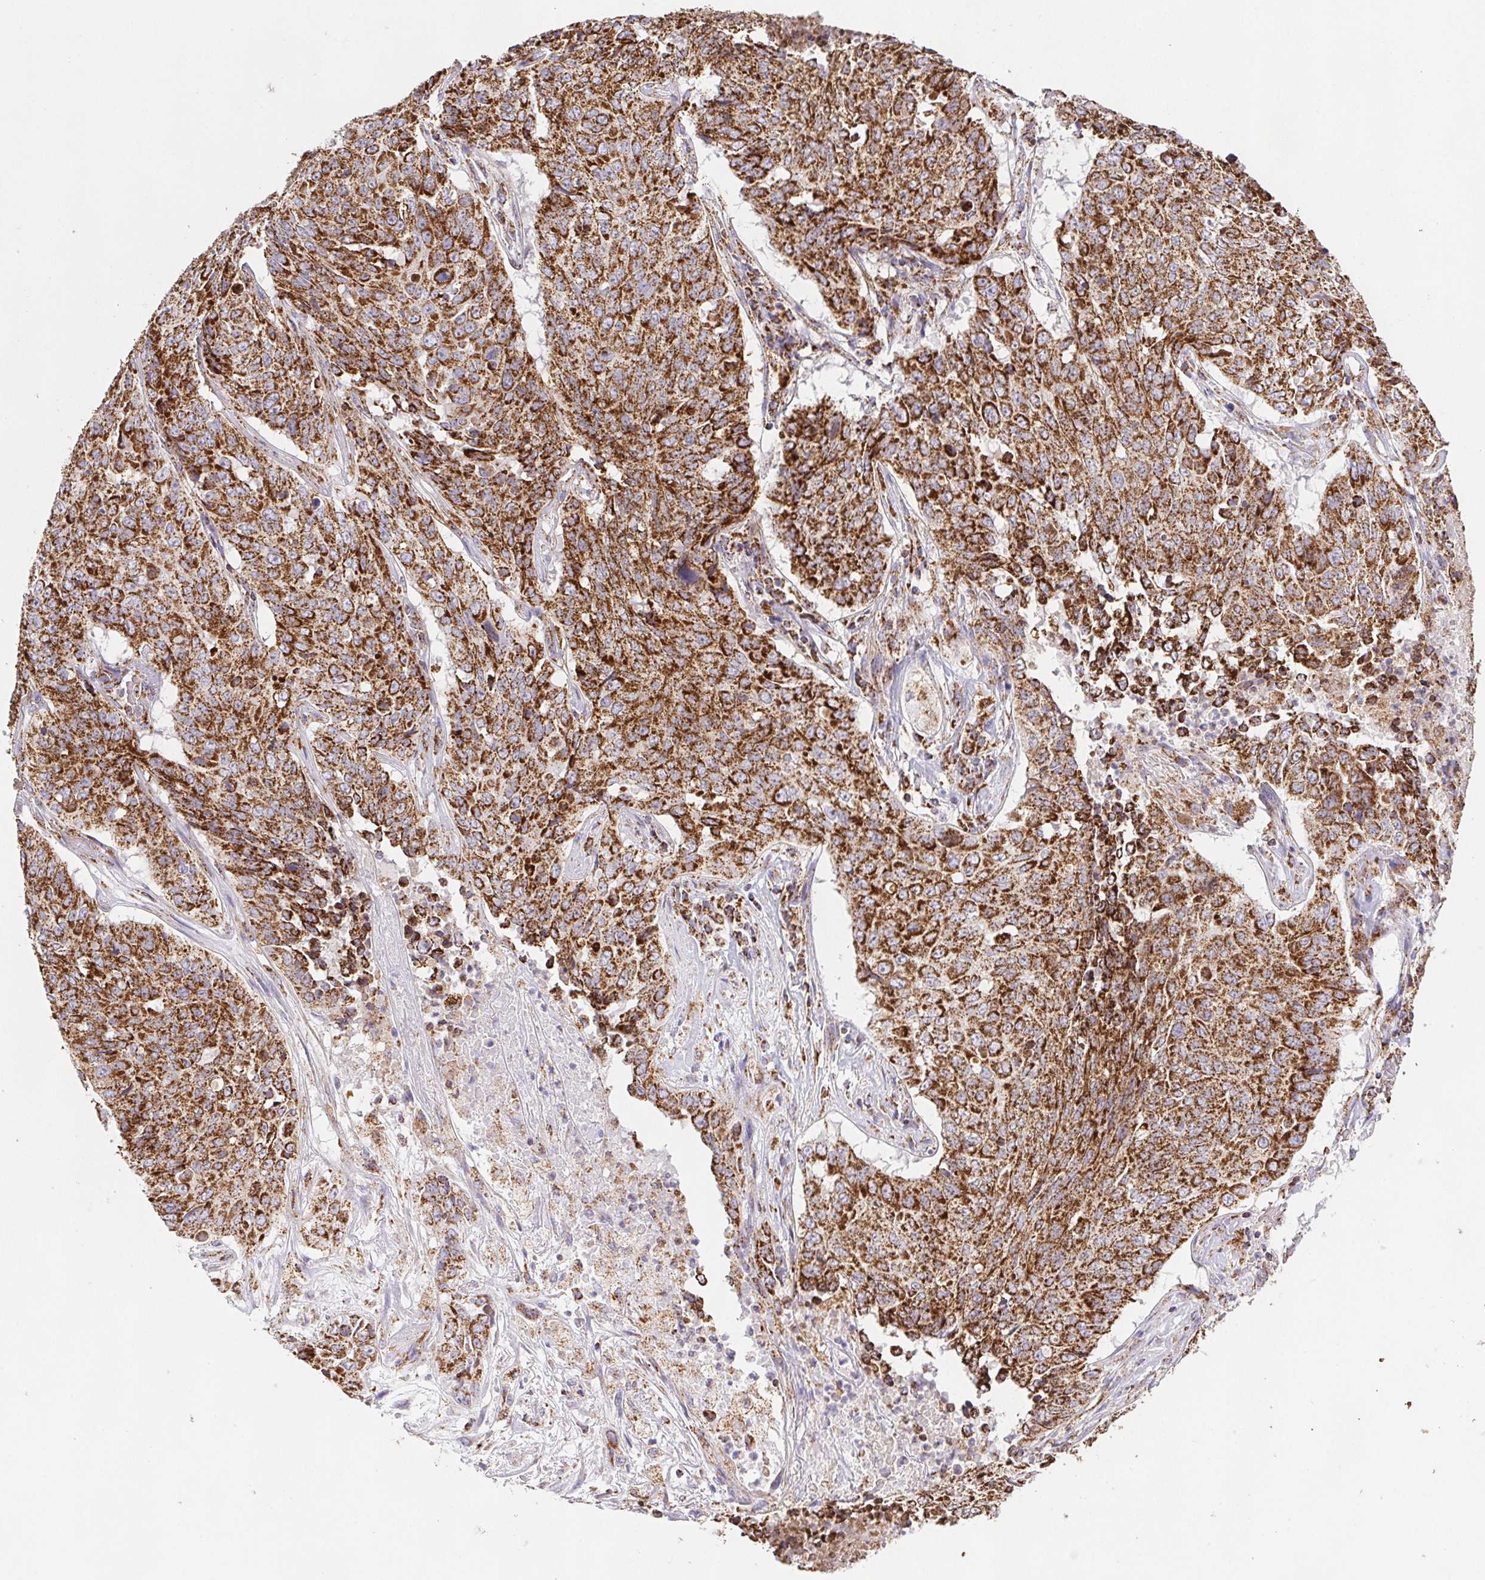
{"staining": {"intensity": "strong", "quantity": ">75%", "location": "cytoplasmic/membranous"}, "tissue": "lung cancer", "cell_type": "Tumor cells", "image_type": "cancer", "snomed": [{"axis": "morphology", "description": "Normal tissue, NOS"}, {"axis": "morphology", "description": "Squamous cell carcinoma, NOS"}, {"axis": "topography", "description": "Bronchus"}, {"axis": "topography", "description": "Lung"}], "caption": "Protein analysis of lung squamous cell carcinoma tissue shows strong cytoplasmic/membranous positivity in approximately >75% of tumor cells.", "gene": "NIPSNAP2", "patient": {"sex": "male", "age": 64}}